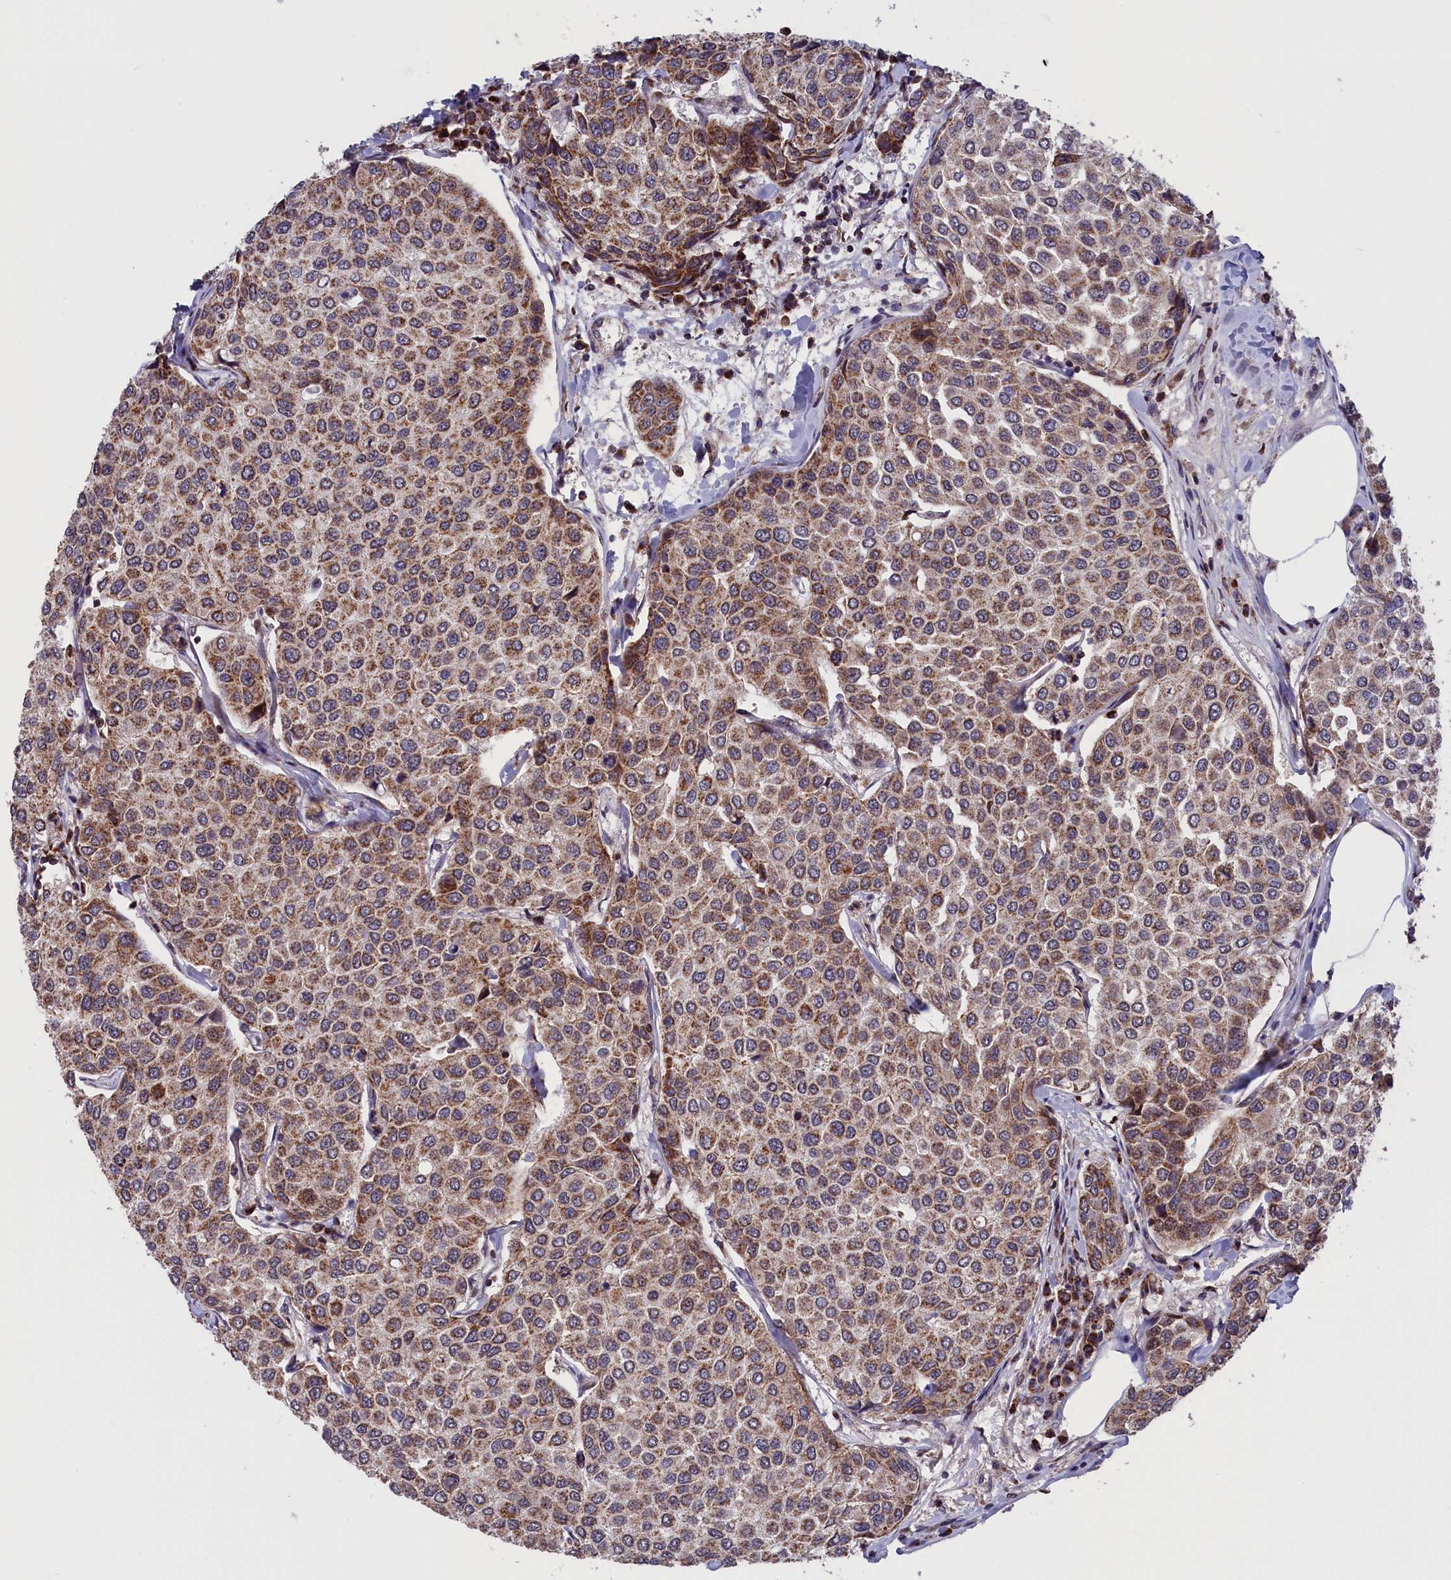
{"staining": {"intensity": "moderate", "quantity": ">75%", "location": "cytoplasmic/membranous"}, "tissue": "breast cancer", "cell_type": "Tumor cells", "image_type": "cancer", "snomed": [{"axis": "morphology", "description": "Duct carcinoma"}, {"axis": "topography", "description": "Breast"}], "caption": "The image reveals staining of invasive ductal carcinoma (breast), revealing moderate cytoplasmic/membranous protein staining (brown color) within tumor cells.", "gene": "TIMM44", "patient": {"sex": "female", "age": 55}}